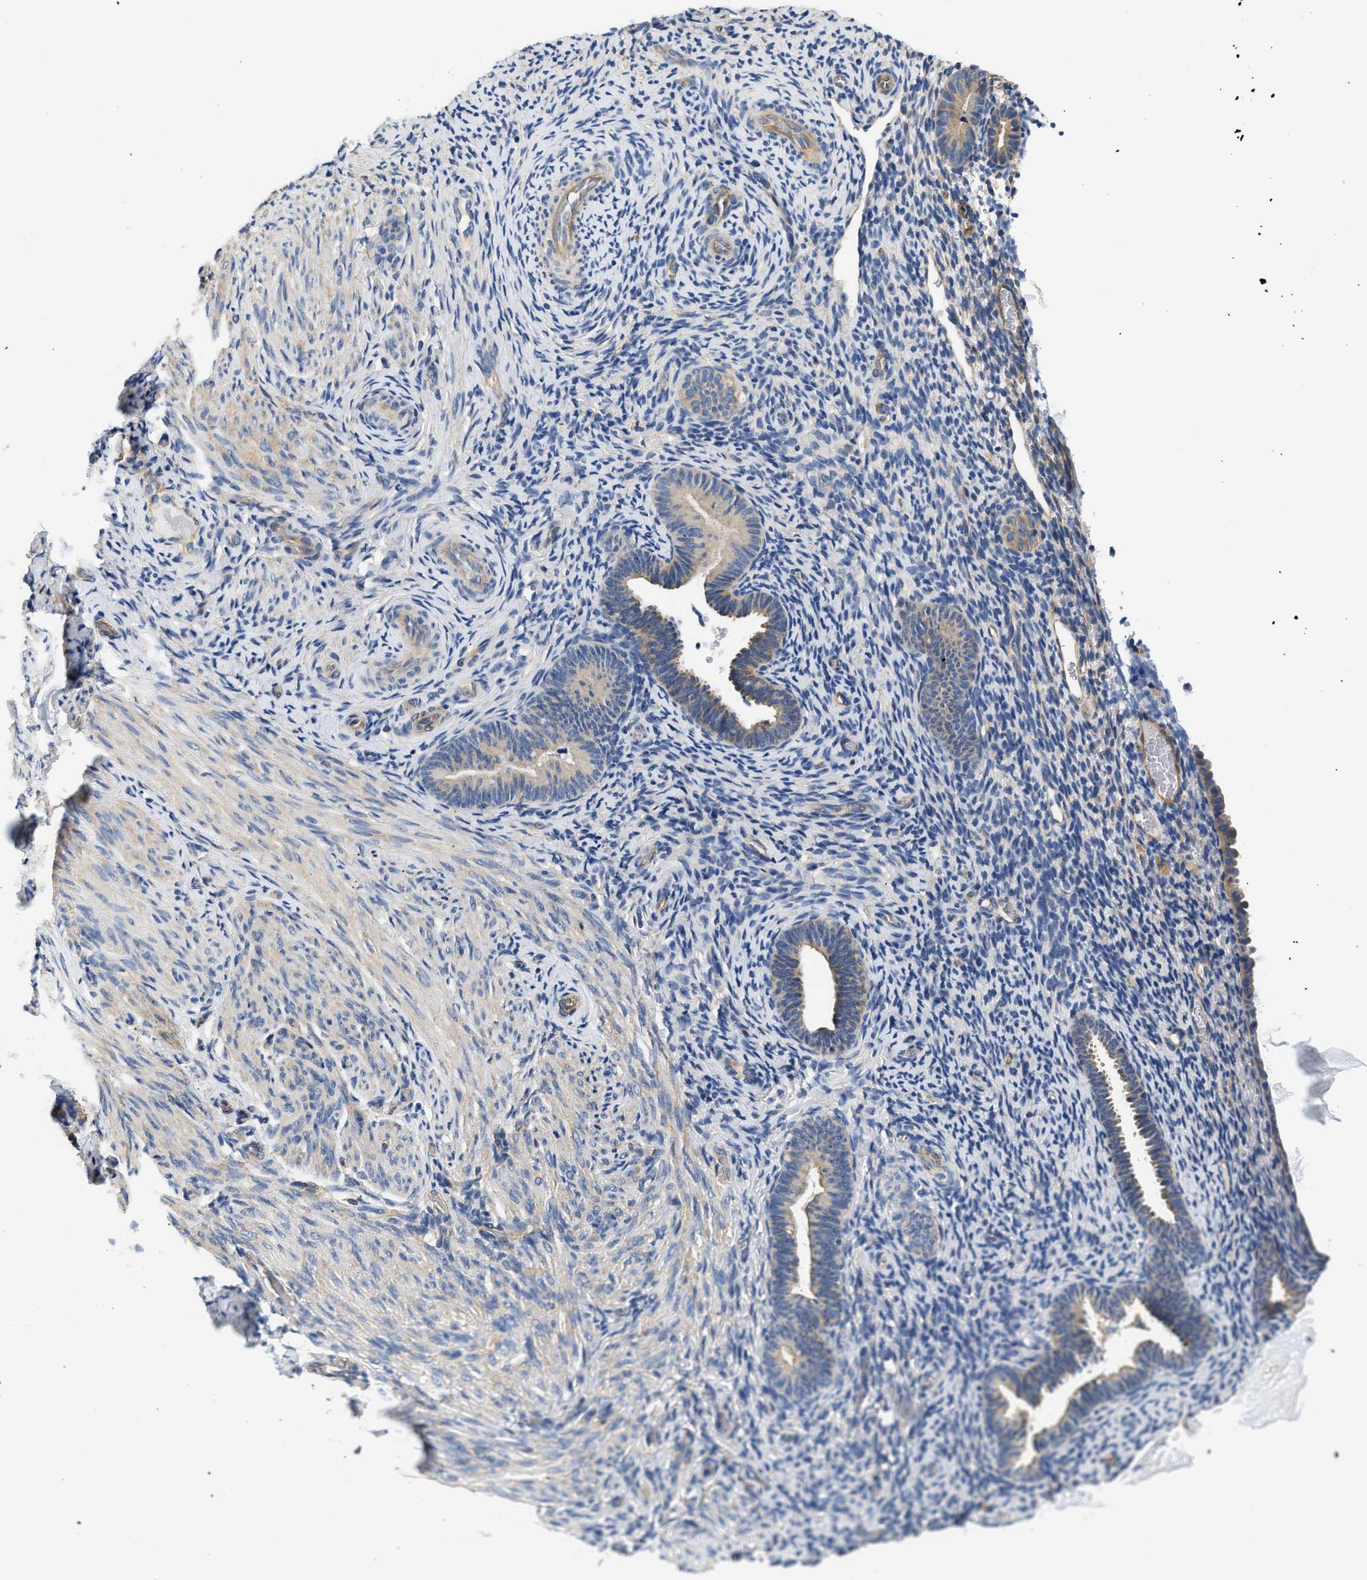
{"staining": {"intensity": "negative", "quantity": "none", "location": "none"}, "tissue": "endometrium", "cell_type": "Cells in endometrial stroma", "image_type": "normal", "snomed": [{"axis": "morphology", "description": "Normal tissue, NOS"}, {"axis": "topography", "description": "Endometrium"}], "caption": "IHC micrograph of benign human endometrium stained for a protein (brown), which shows no positivity in cells in endometrial stroma.", "gene": "CSDE1", "patient": {"sex": "female", "age": 51}}